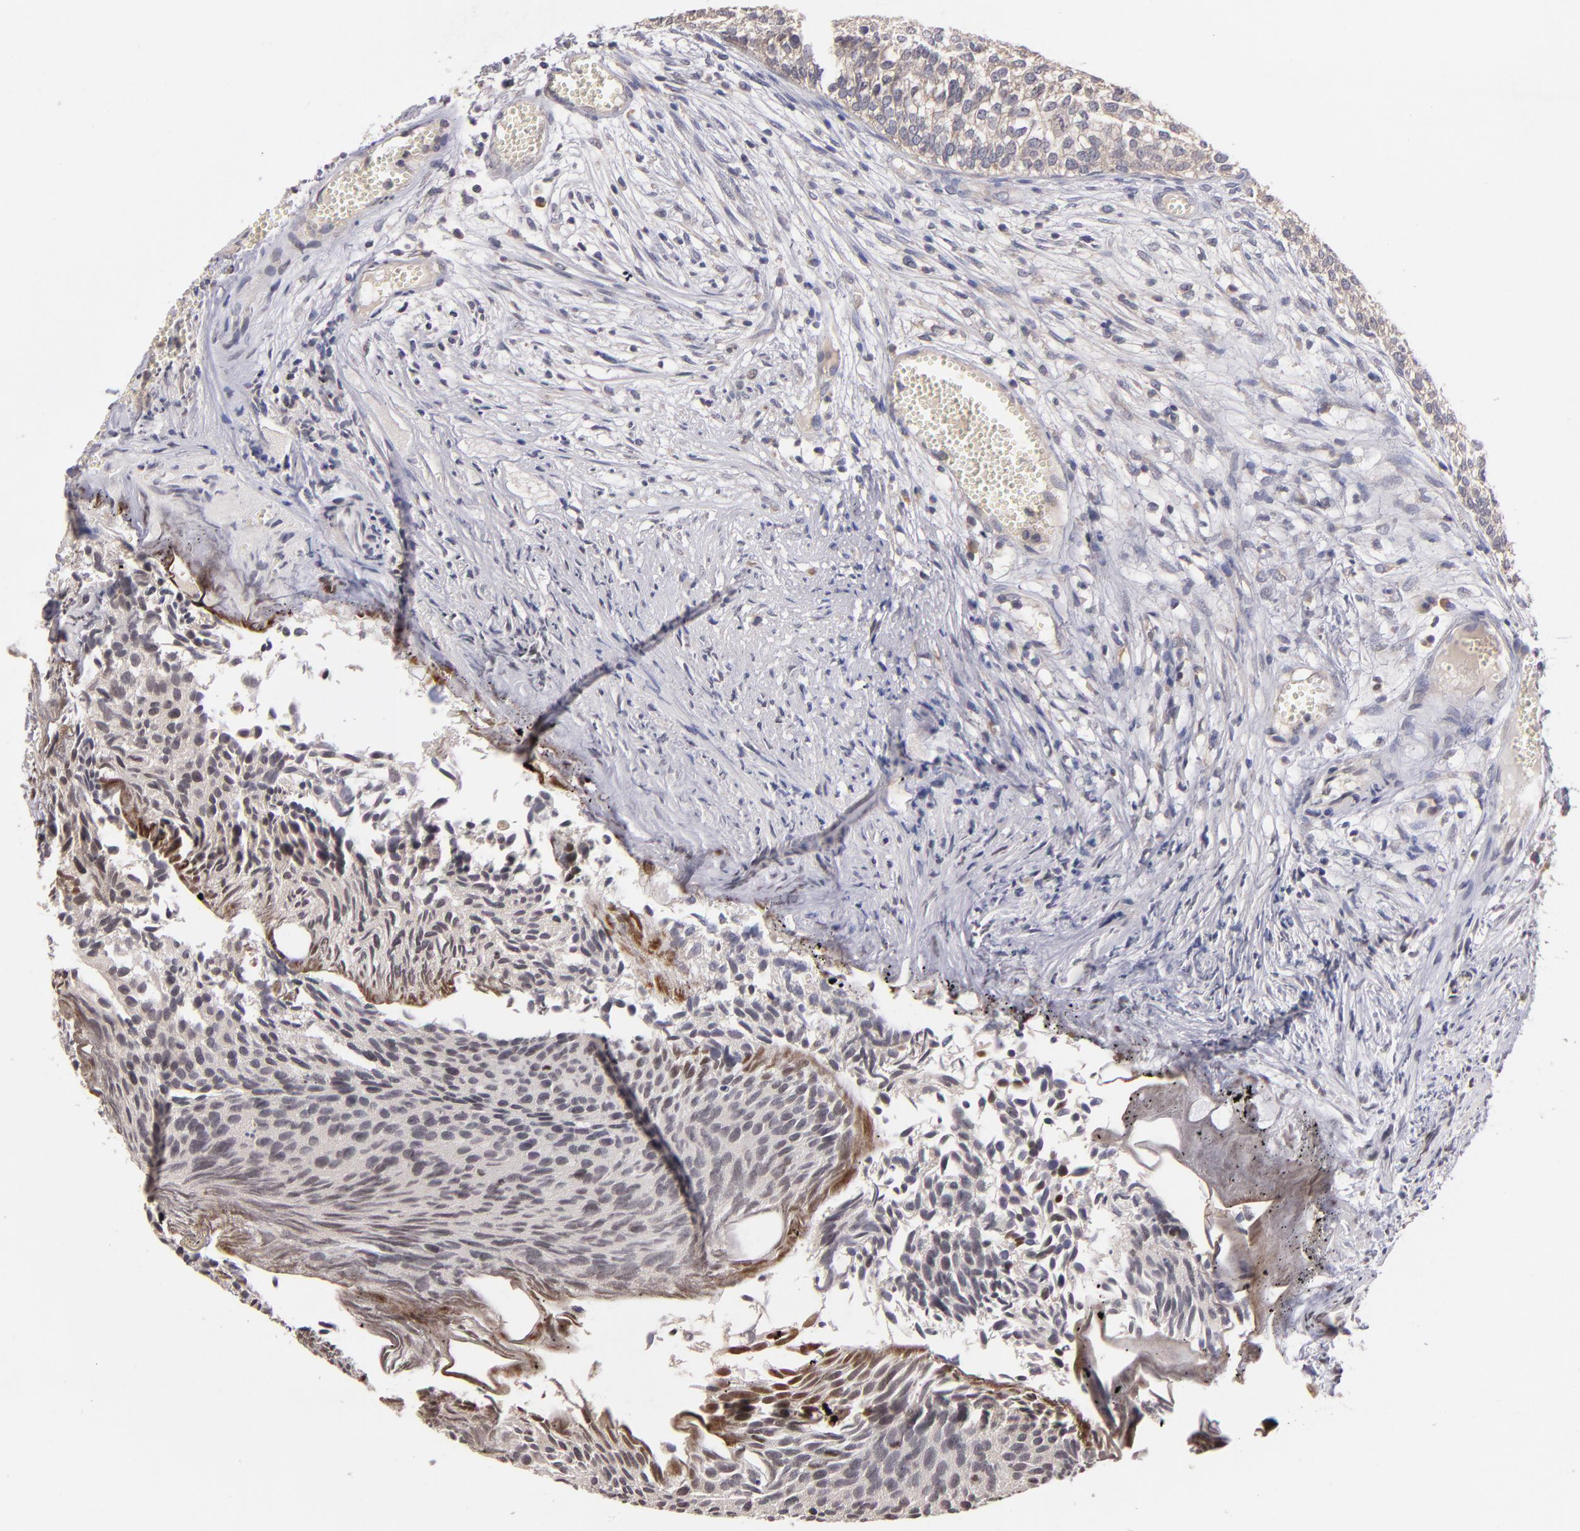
{"staining": {"intensity": "moderate", "quantity": "<25%", "location": "cytoplasmic/membranous,nuclear"}, "tissue": "urothelial cancer", "cell_type": "Tumor cells", "image_type": "cancer", "snomed": [{"axis": "morphology", "description": "Urothelial carcinoma, Low grade"}, {"axis": "topography", "description": "Urinary bladder"}], "caption": "IHC of urothelial cancer exhibits low levels of moderate cytoplasmic/membranous and nuclear positivity in about <25% of tumor cells. The staining is performed using DAB (3,3'-diaminobenzidine) brown chromogen to label protein expression. The nuclei are counter-stained blue using hematoxylin.", "gene": "UPF3B", "patient": {"sex": "male", "age": 84}}